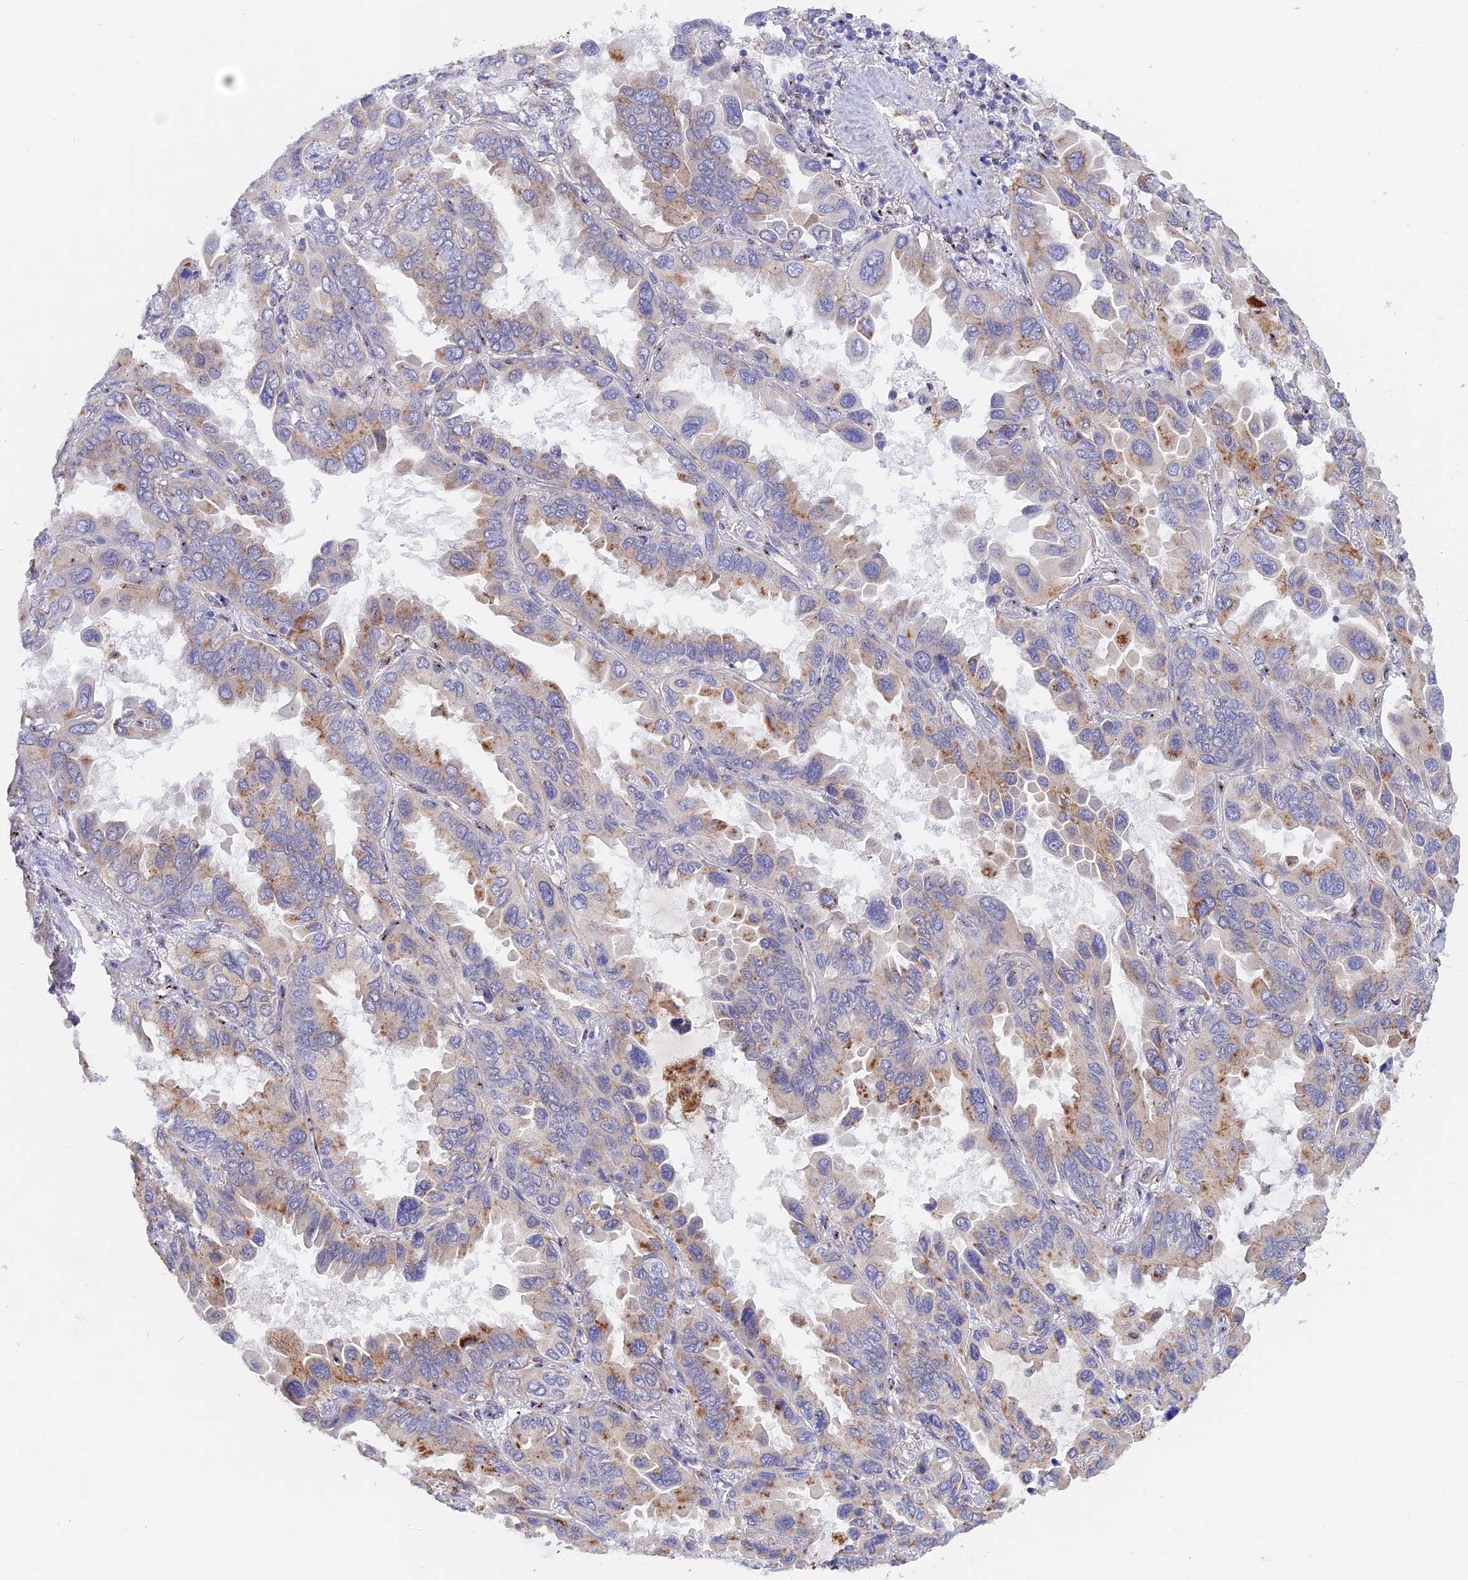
{"staining": {"intensity": "moderate", "quantity": "<25%", "location": "cytoplasmic/membranous"}, "tissue": "lung cancer", "cell_type": "Tumor cells", "image_type": "cancer", "snomed": [{"axis": "morphology", "description": "Adenocarcinoma, NOS"}, {"axis": "topography", "description": "Lung"}], "caption": "Adenocarcinoma (lung) was stained to show a protein in brown. There is low levels of moderate cytoplasmic/membranous positivity in about <25% of tumor cells. (DAB (3,3'-diaminobenzidine) = brown stain, brightfield microscopy at high magnification).", "gene": "GK5", "patient": {"sex": "male", "age": 64}}